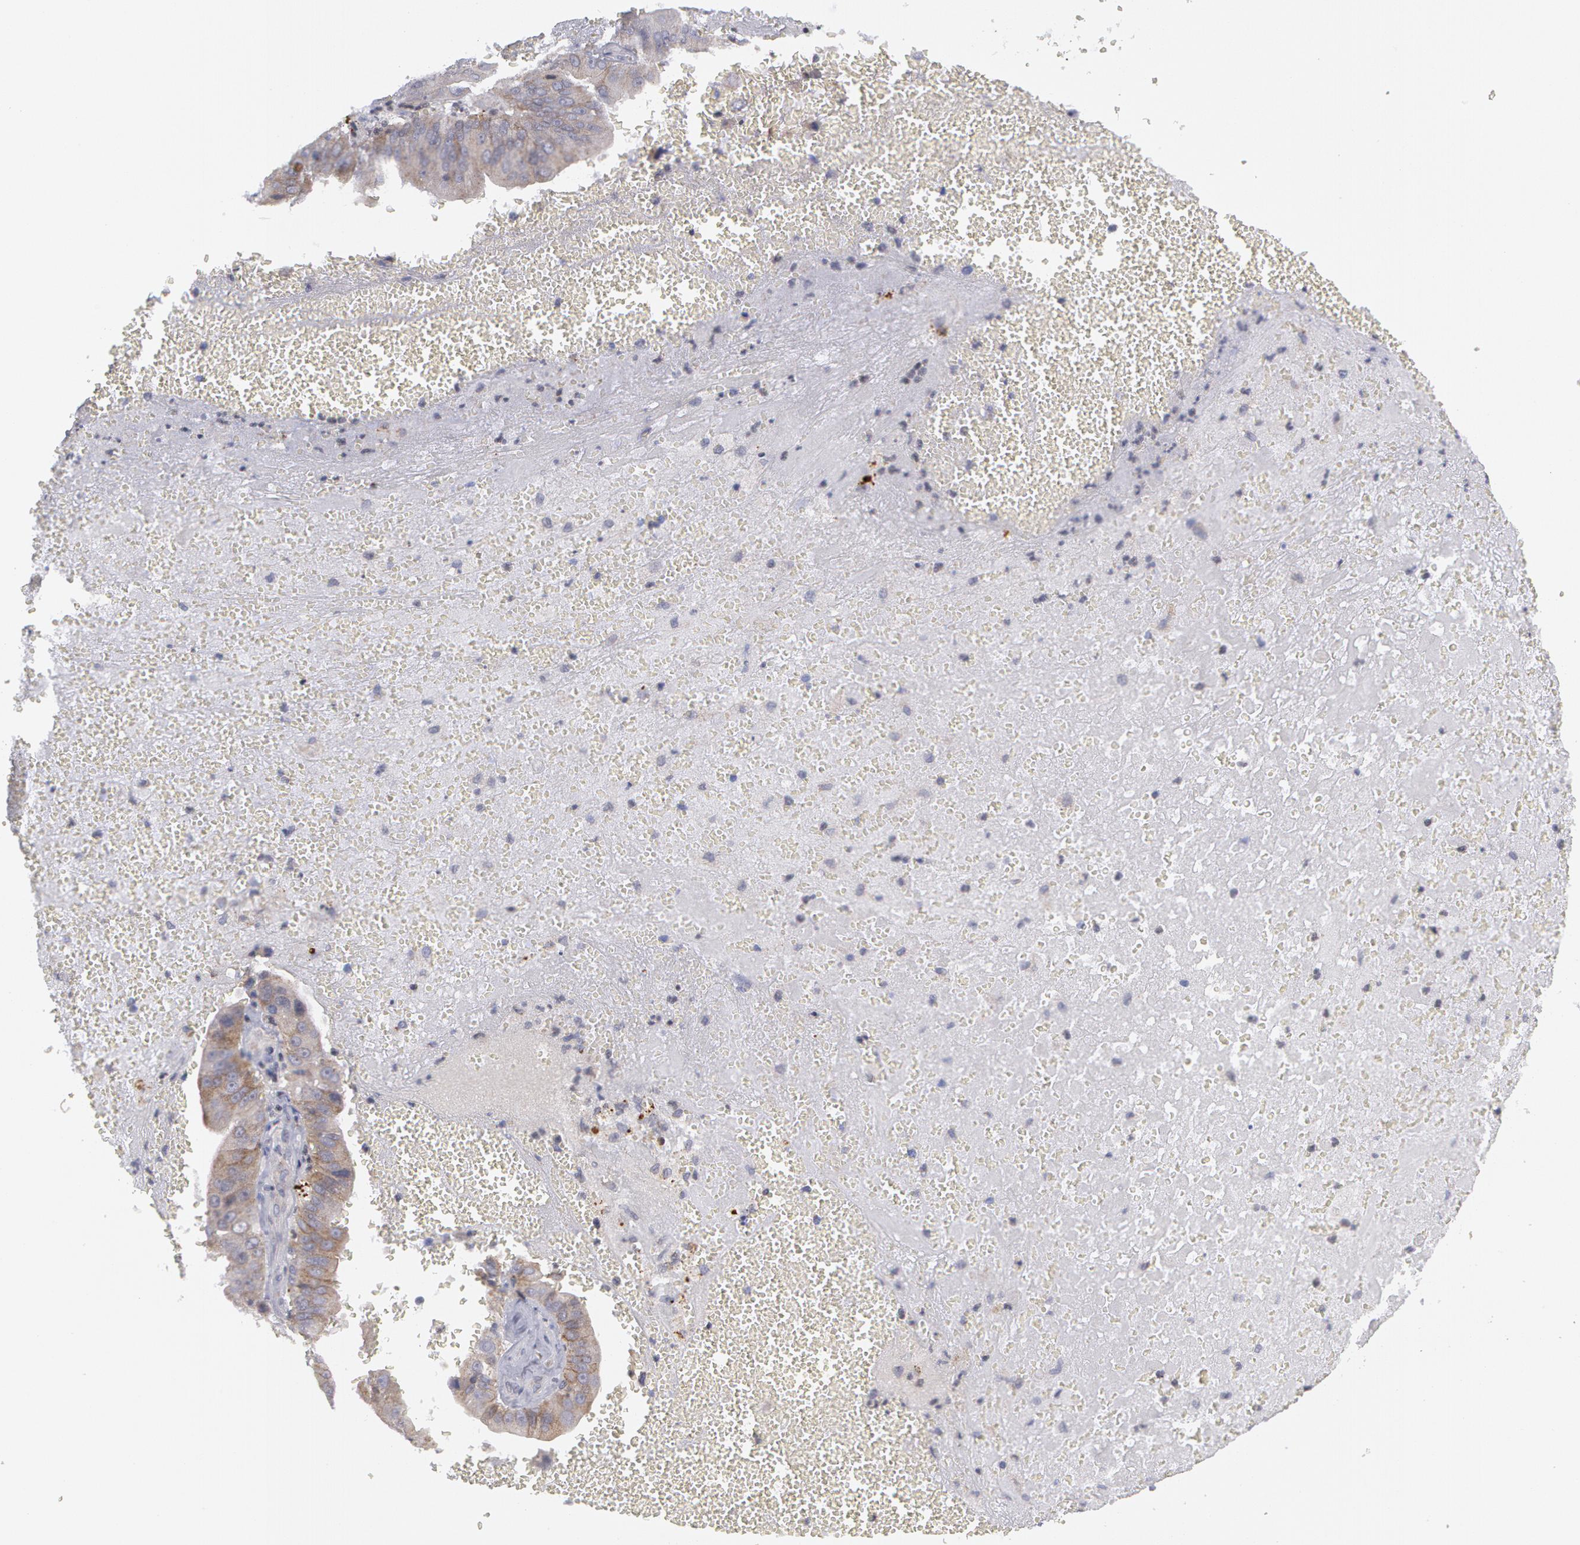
{"staining": {"intensity": "weak", "quantity": "25%-75%", "location": "cytoplasmic/membranous"}, "tissue": "liver cancer", "cell_type": "Tumor cells", "image_type": "cancer", "snomed": [{"axis": "morphology", "description": "Cholangiocarcinoma"}, {"axis": "topography", "description": "Liver"}], "caption": "Immunohistochemical staining of liver cholangiocarcinoma exhibits low levels of weak cytoplasmic/membranous positivity in approximately 25%-75% of tumor cells. (DAB (3,3'-diaminobenzidine) IHC, brown staining for protein, blue staining for nuclei).", "gene": "ERBB2", "patient": {"sex": "female", "age": 79}}